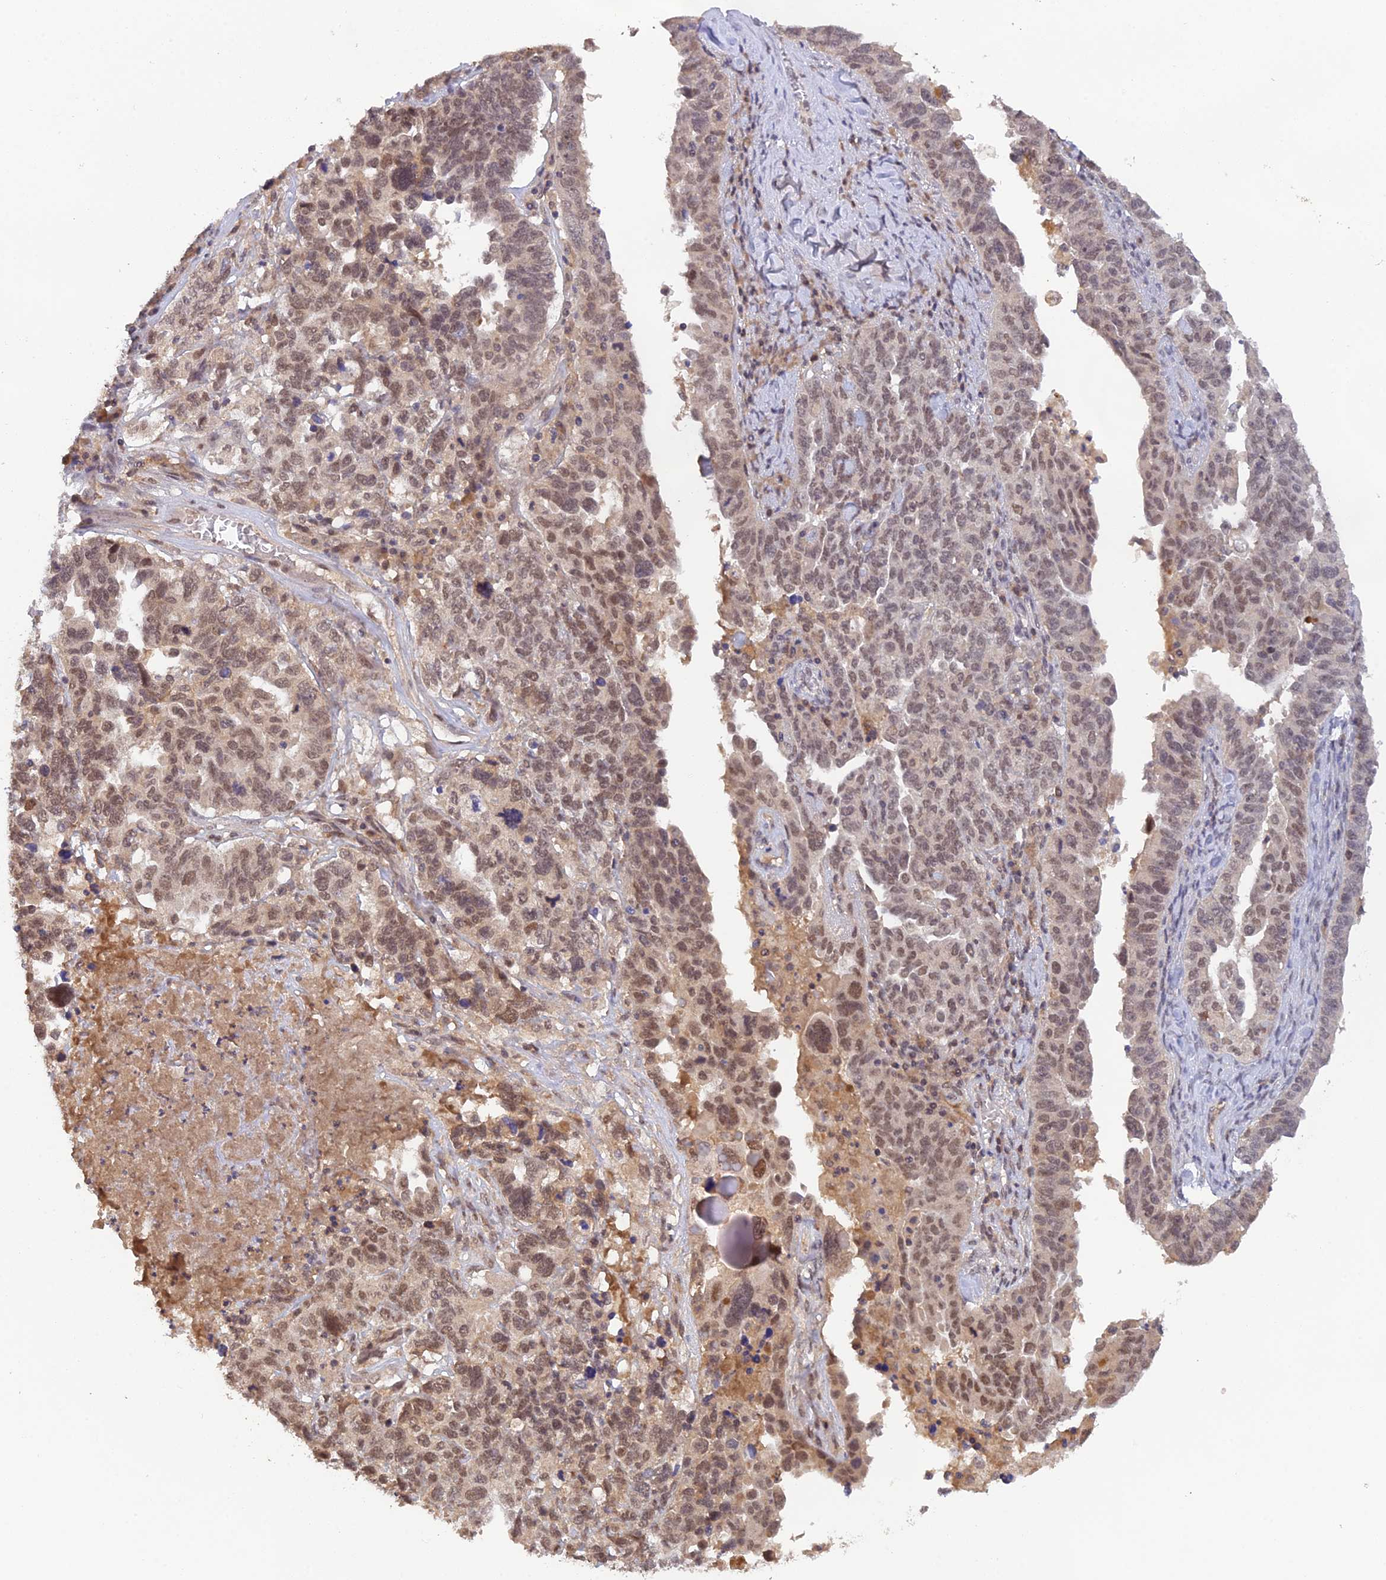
{"staining": {"intensity": "moderate", "quantity": ">75%", "location": "nuclear"}, "tissue": "ovarian cancer", "cell_type": "Tumor cells", "image_type": "cancer", "snomed": [{"axis": "morphology", "description": "Carcinoma, endometroid"}, {"axis": "topography", "description": "Ovary"}], "caption": "Protein staining of ovarian cancer (endometroid carcinoma) tissue exhibits moderate nuclear staining in approximately >75% of tumor cells.", "gene": "ZNF436", "patient": {"sex": "female", "age": 62}}